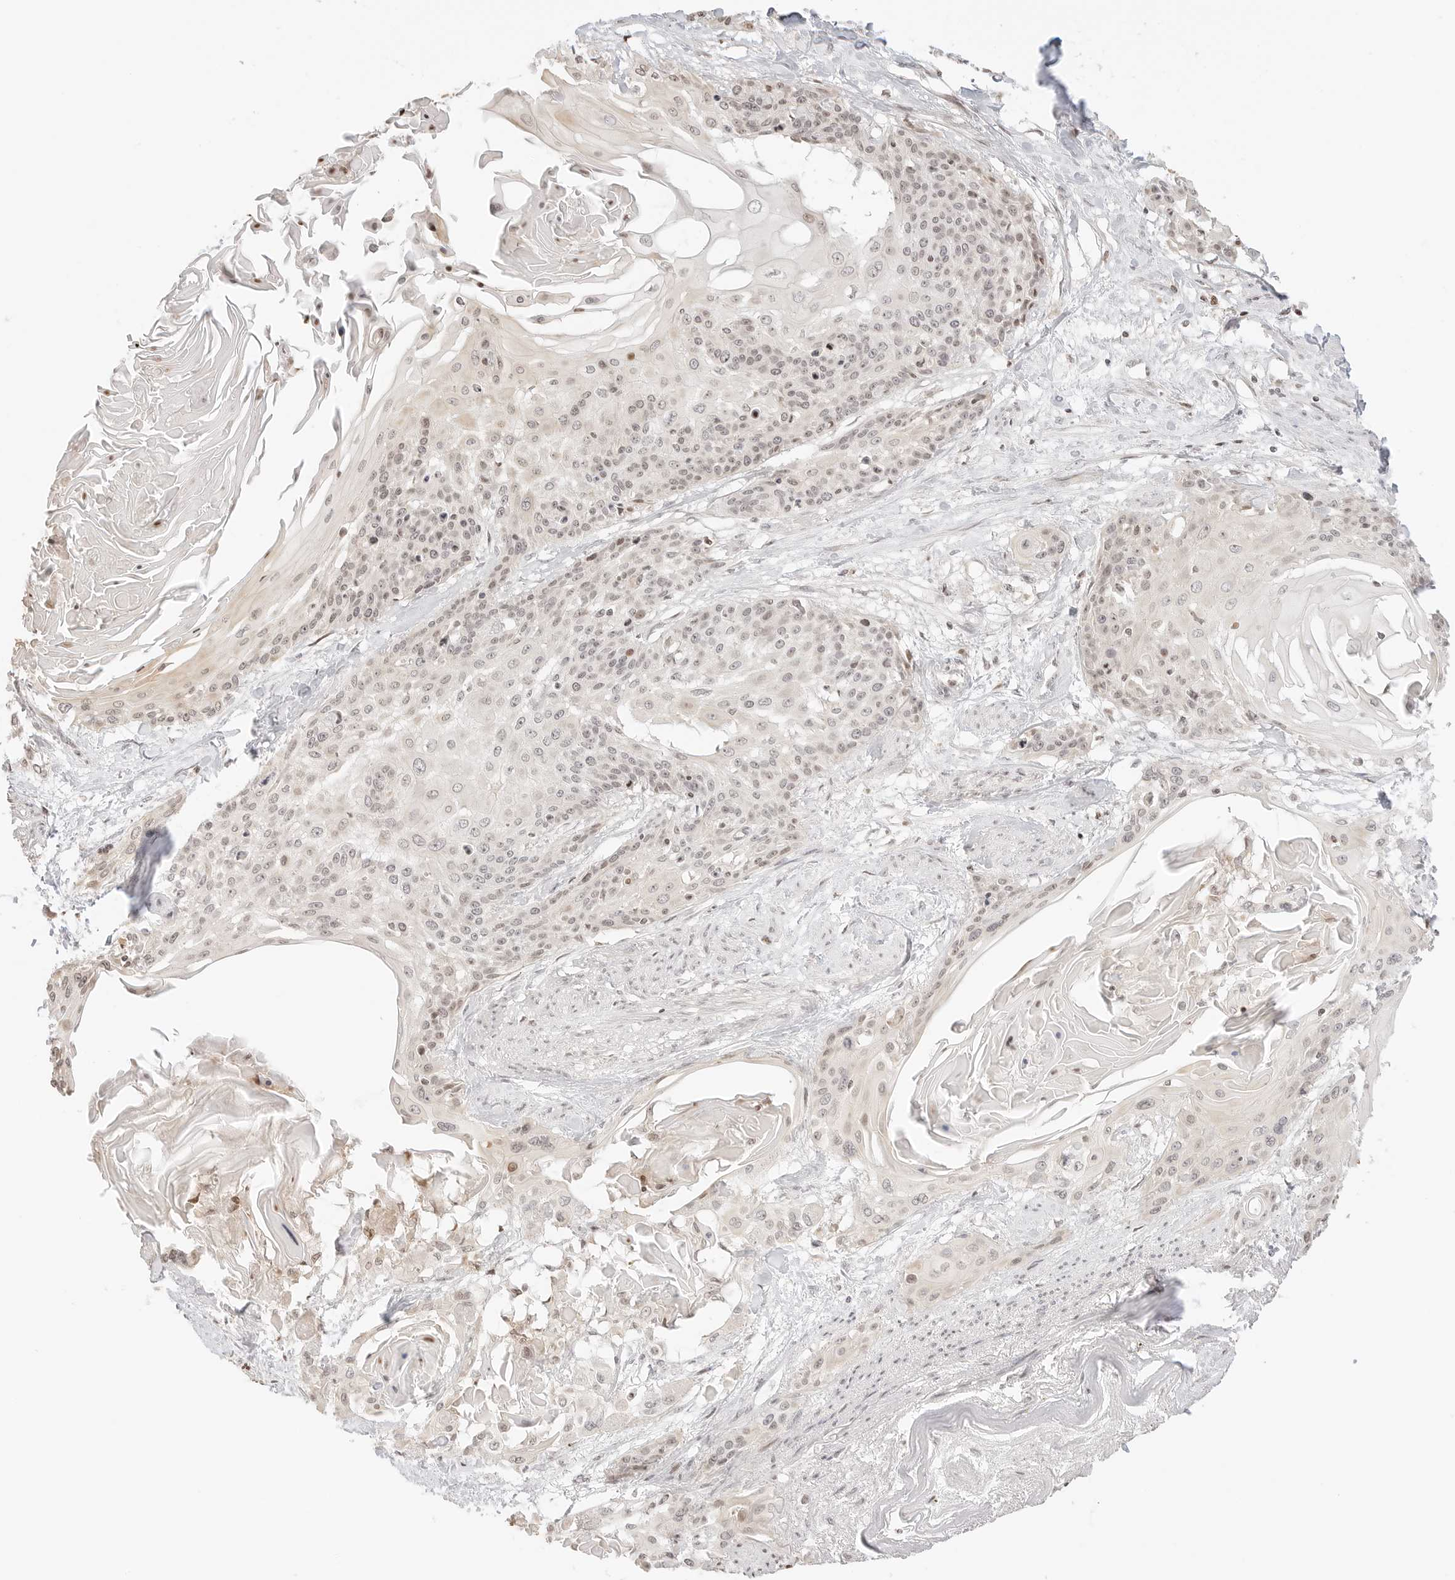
{"staining": {"intensity": "weak", "quantity": "<25%", "location": "nuclear"}, "tissue": "cervical cancer", "cell_type": "Tumor cells", "image_type": "cancer", "snomed": [{"axis": "morphology", "description": "Squamous cell carcinoma, NOS"}, {"axis": "topography", "description": "Cervix"}], "caption": "DAB (3,3'-diaminobenzidine) immunohistochemical staining of human cervical squamous cell carcinoma exhibits no significant expression in tumor cells. (DAB immunohistochemistry with hematoxylin counter stain).", "gene": "RPS6KL1", "patient": {"sex": "female", "age": 57}}